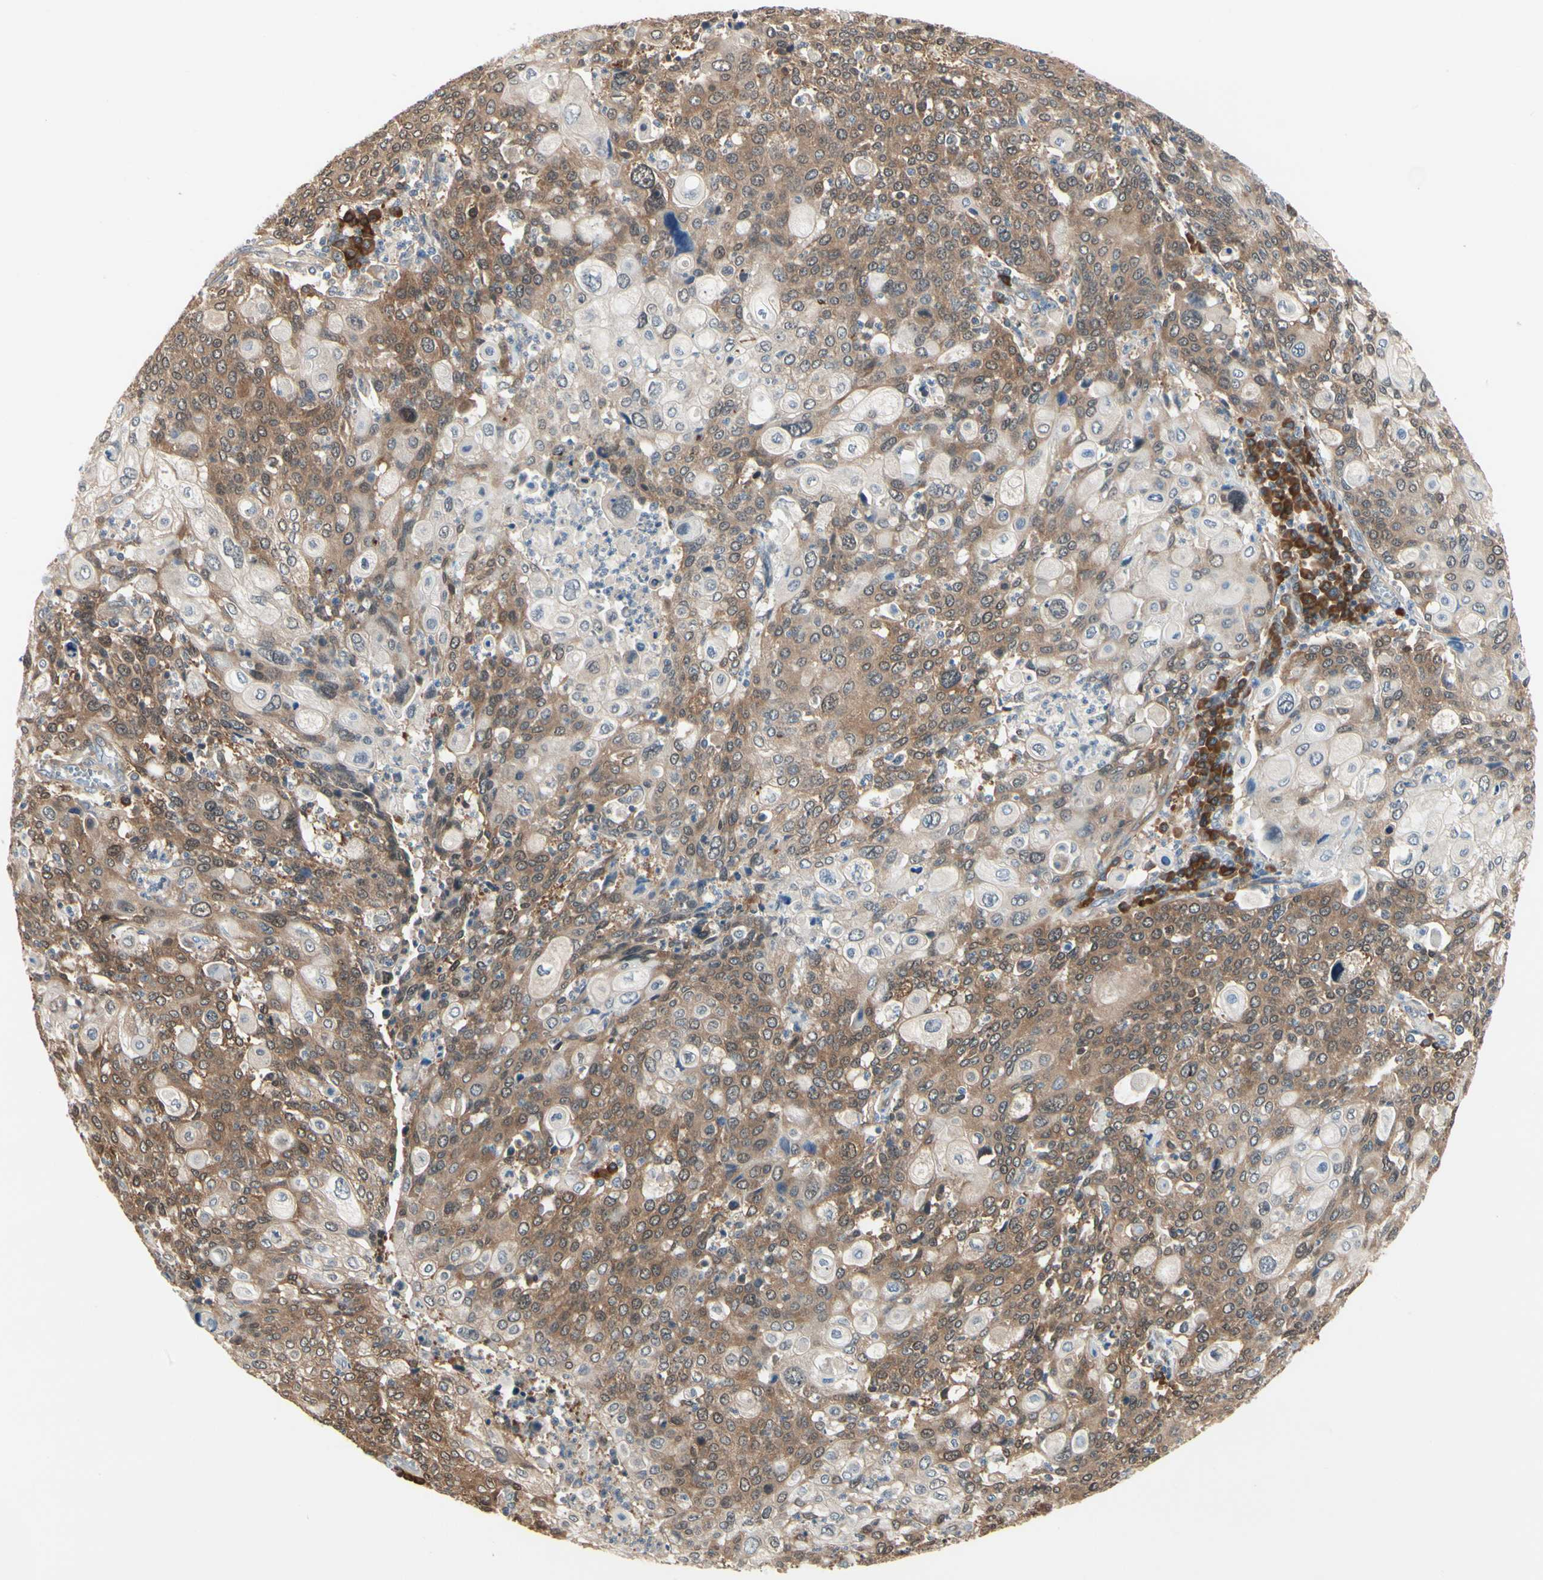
{"staining": {"intensity": "moderate", "quantity": ">75%", "location": "cytoplasmic/membranous,nuclear"}, "tissue": "cervical cancer", "cell_type": "Tumor cells", "image_type": "cancer", "snomed": [{"axis": "morphology", "description": "Squamous cell carcinoma, NOS"}, {"axis": "topography", "description": "Cervix"}], "caption": "Immunohistochemistry (IHC) of human cervical cancer exhibits medium levels of moderate cytoplasmic/membranous and nuclear staining in about >75% of tumor cells.", "gene": "NME1-NME2", "patient": {"sex": "female", "age": 40}}